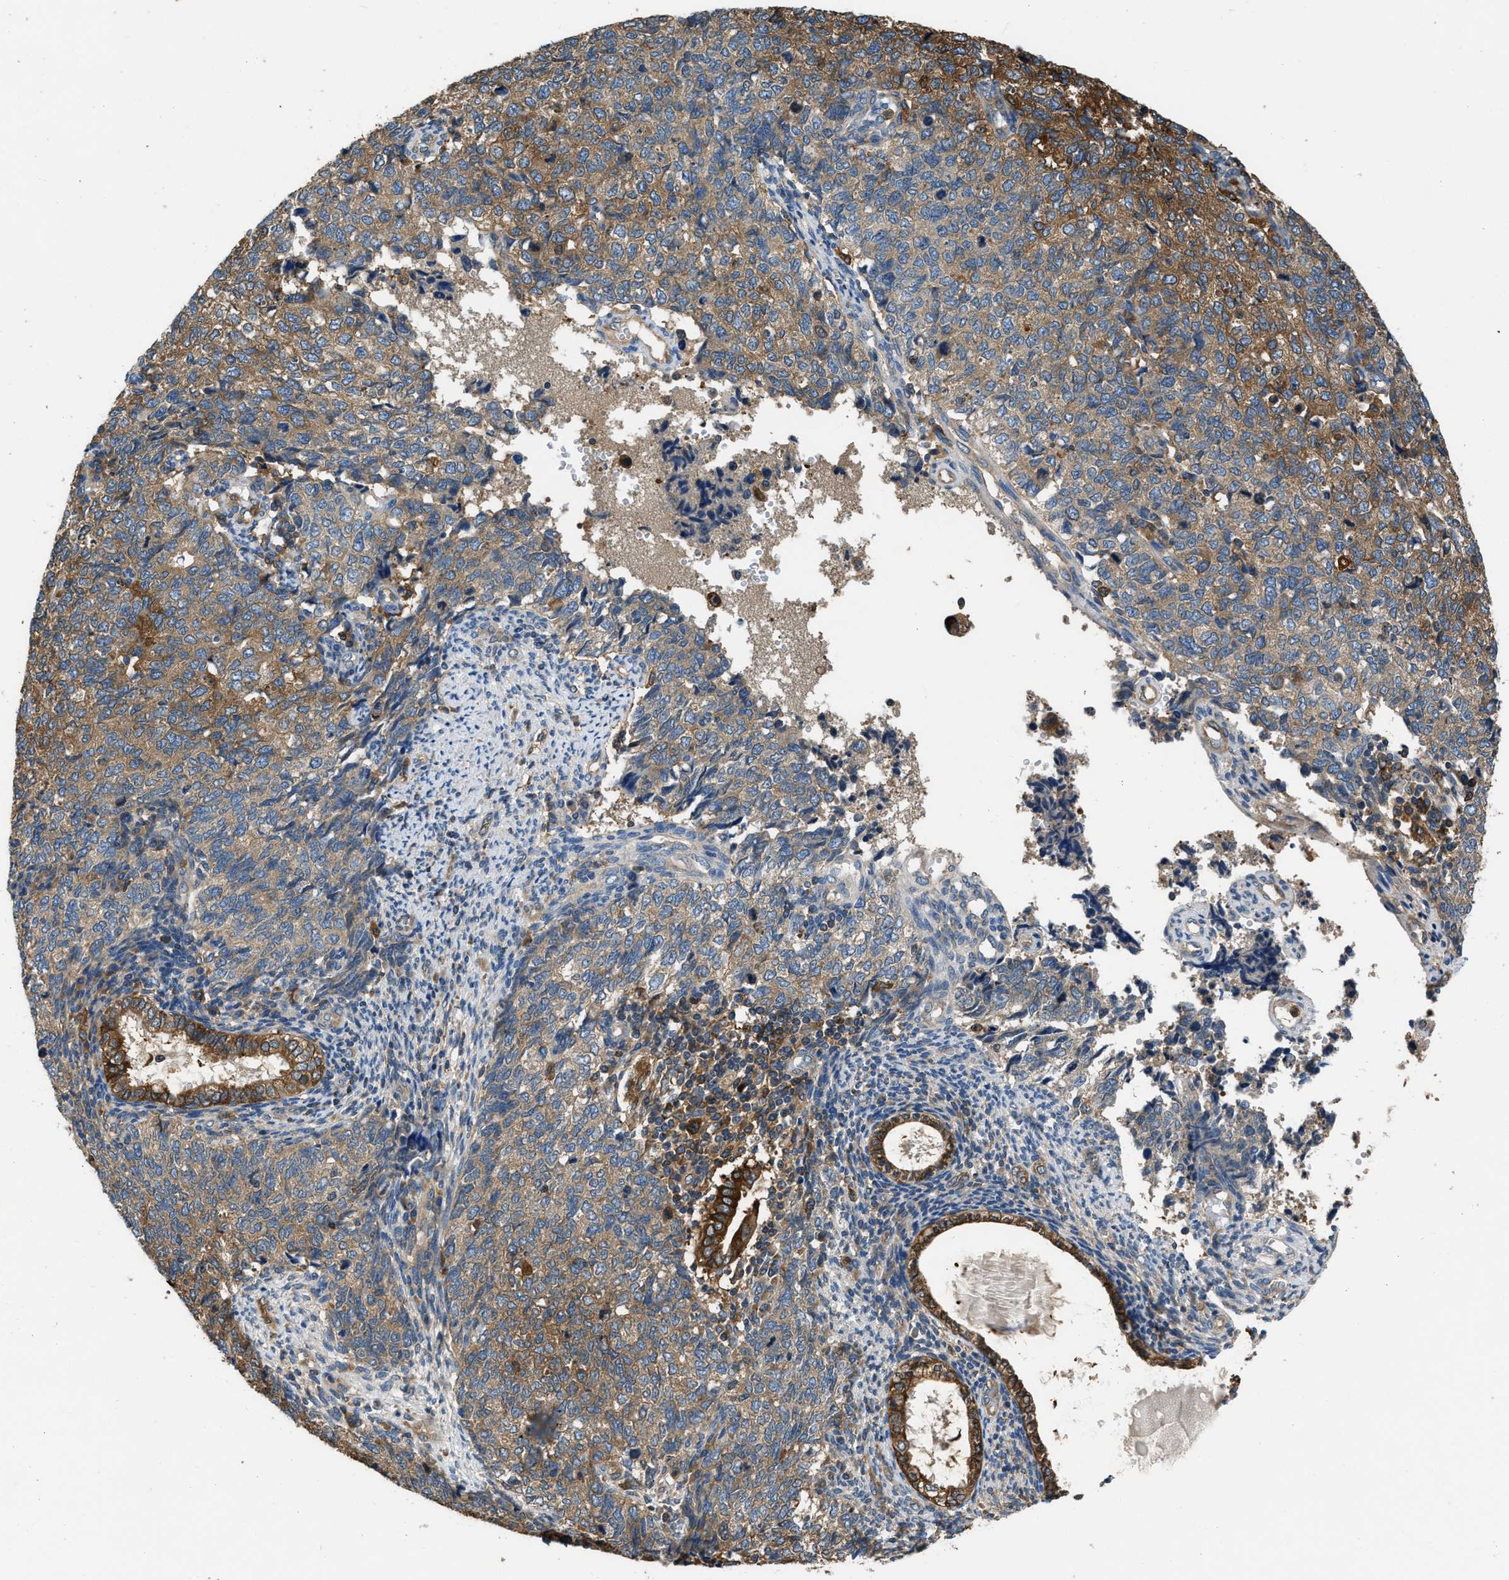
{"staining": {"intensity": "moderate", "quantity": "25%-75%", "location": "cytoplasmic/membranous"}, "tissue": "cervical cancer", "cell_type": "Tumor cells", "image_type": "cancer", "snomed": [{"axis": "morphology", "description": "Squamous cell carcinoma, NOS"}, {"axis": "topography", "description": "Cervix"}], "caption": "Protein analysis of cervical cancer (squamous cell carcinoma) tissue demonstrates moderate cytoplasmic/membranous expression in approximately 25%-75% of tumor cells. Immunohistochemistry stains the protein of interest in brown and the nuclei are stained blue.", "gene": "PKM", "patient": {"sex": "female", "age": 63}}